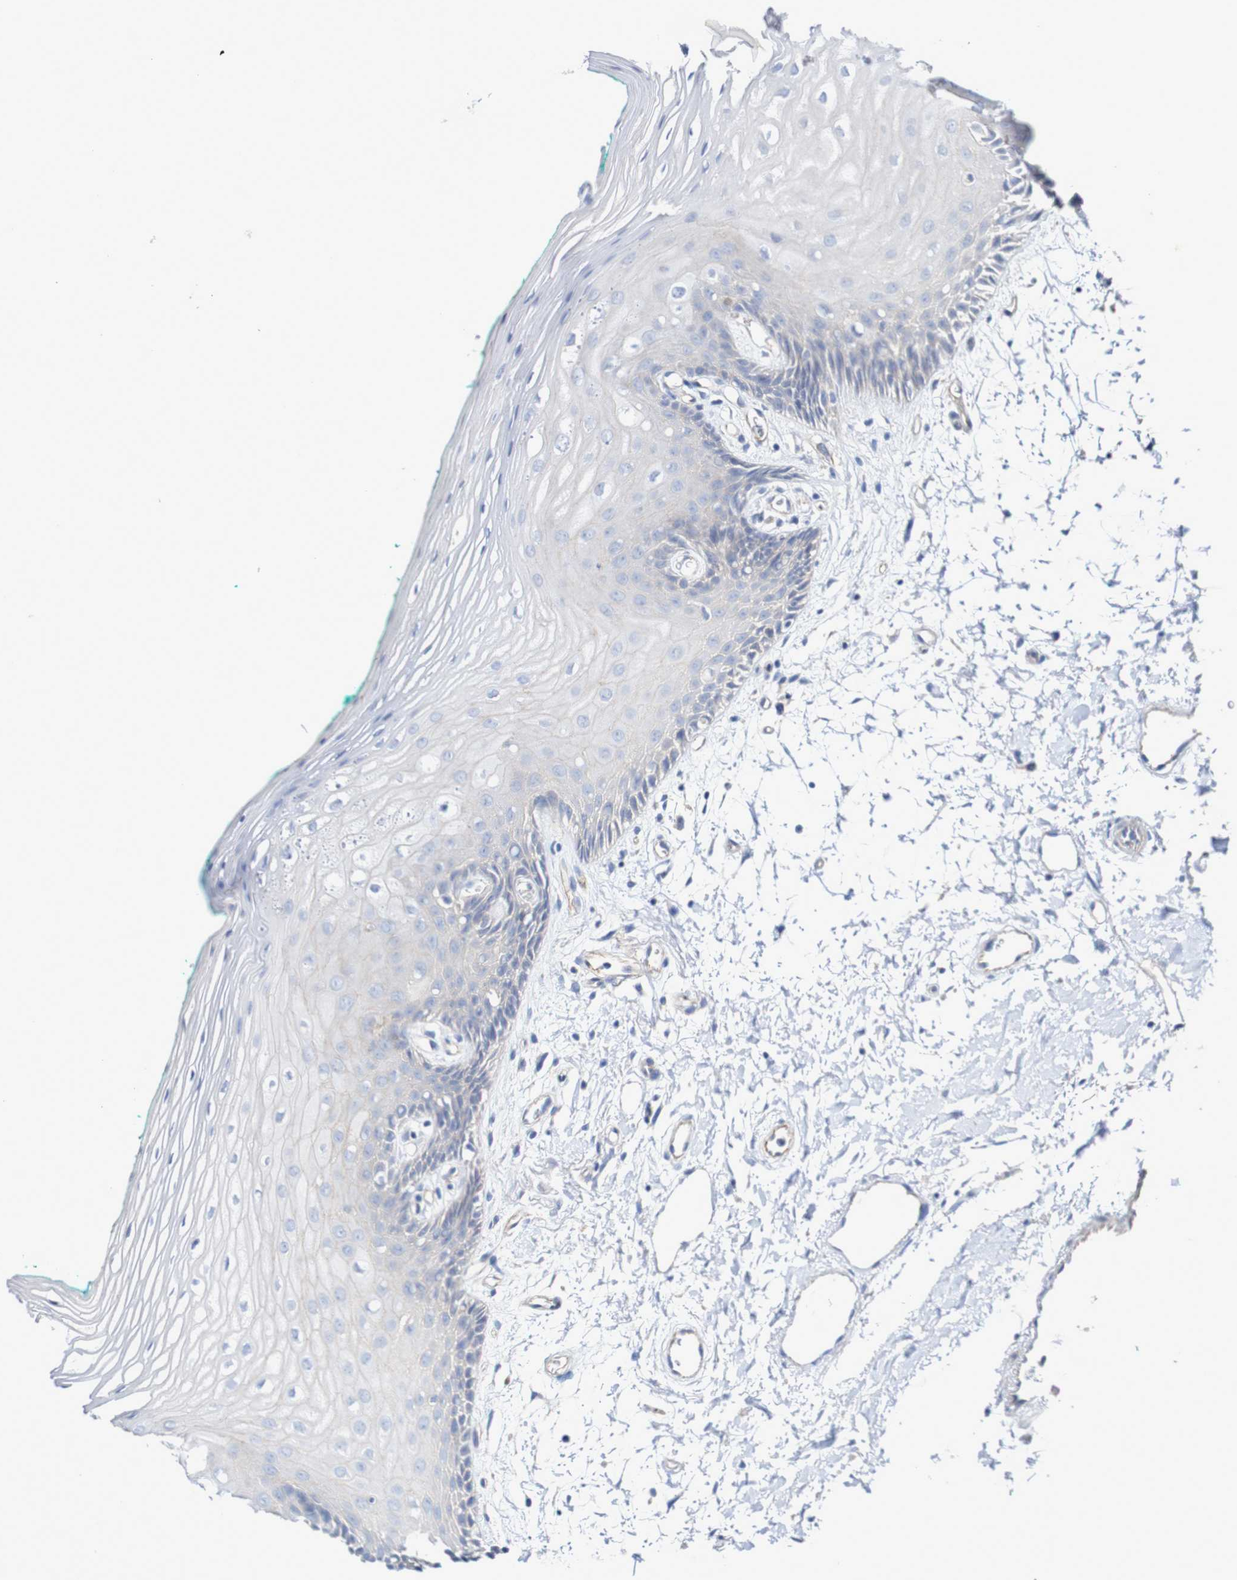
{"staining": {"intensity": "weak", "quantity": "<25%", "location": "cytoplasmic/membranous"}, "tissue": "oral mucosa", "cell_type": "Squamous epithelial cells", "image_type": "normal", "snomed": [{"axis": "morphology", "description": "Normal tissue, NOS"}, {"axis": "topography", "description": "Skeletal muscle"}, {"axis": "topography", "description": "Oral tissue"}, {"axis": "topography", "description": "Peripheral nerve tissue"}], "caption": "Benign oral mucosa was stained to show a protein in brown. There is no significant staining in squamous epithelial cells. Brightfield microscopy of immunohistochemistry (IHC) stained with DAB (3,3'-diaminobenzidine) (brown) and hematoxylin (blue), captured at high magnification.", "gene": "NECTIN2", "patient": {"sex": "female", "age": 84}}